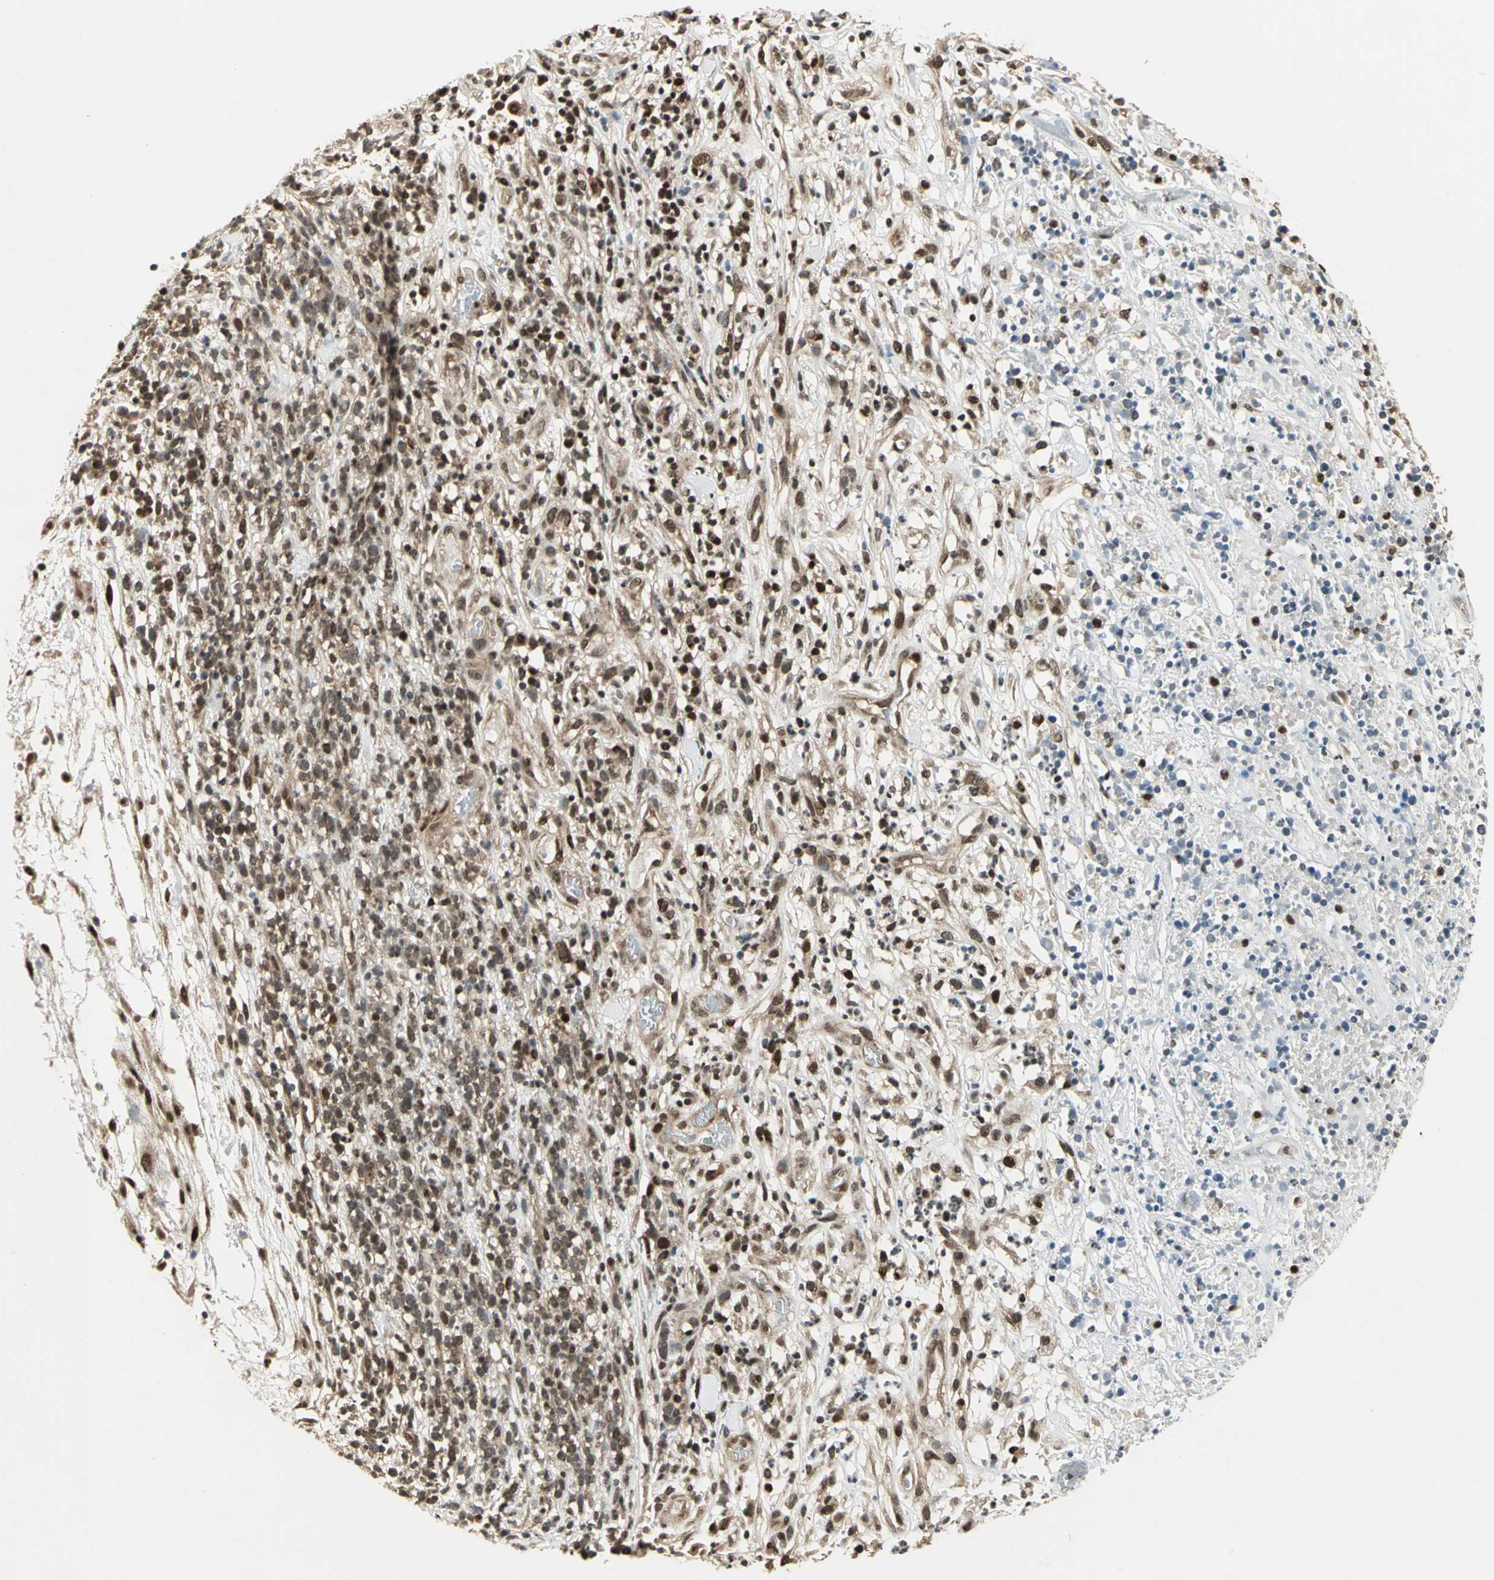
{"staining": {"intensity": "strong", "quantity": "25%-75%", "location": "cytoplasmic/membranous,nuclear"}, "tissue": "lymphoma", "cell_type": "Tumor cells", "image_type": "cancer", "snomed": [{"axis": "morphology", "description": "Malignant lymphoma, non-Hodgkin's type, High grade"}, {"axis": "topography", "description": "Lymph node"}], "caption": "IHC staining of high-grade malignant lymphoma, non-Hodgkin's type, which exhibits high levels of strong cytoplasmic/membranous and nuclear positivity in about 25%-75% of tumor cells indicating strong cytoplasmic/membranous and nuclear protein positivity. The staining was performed using DAB (brown) for protein detection and nuclei were counterstained in hematoxylin (blue).", "gene": "PSMC3", "patient": {"sex": "female", "age": 73}}